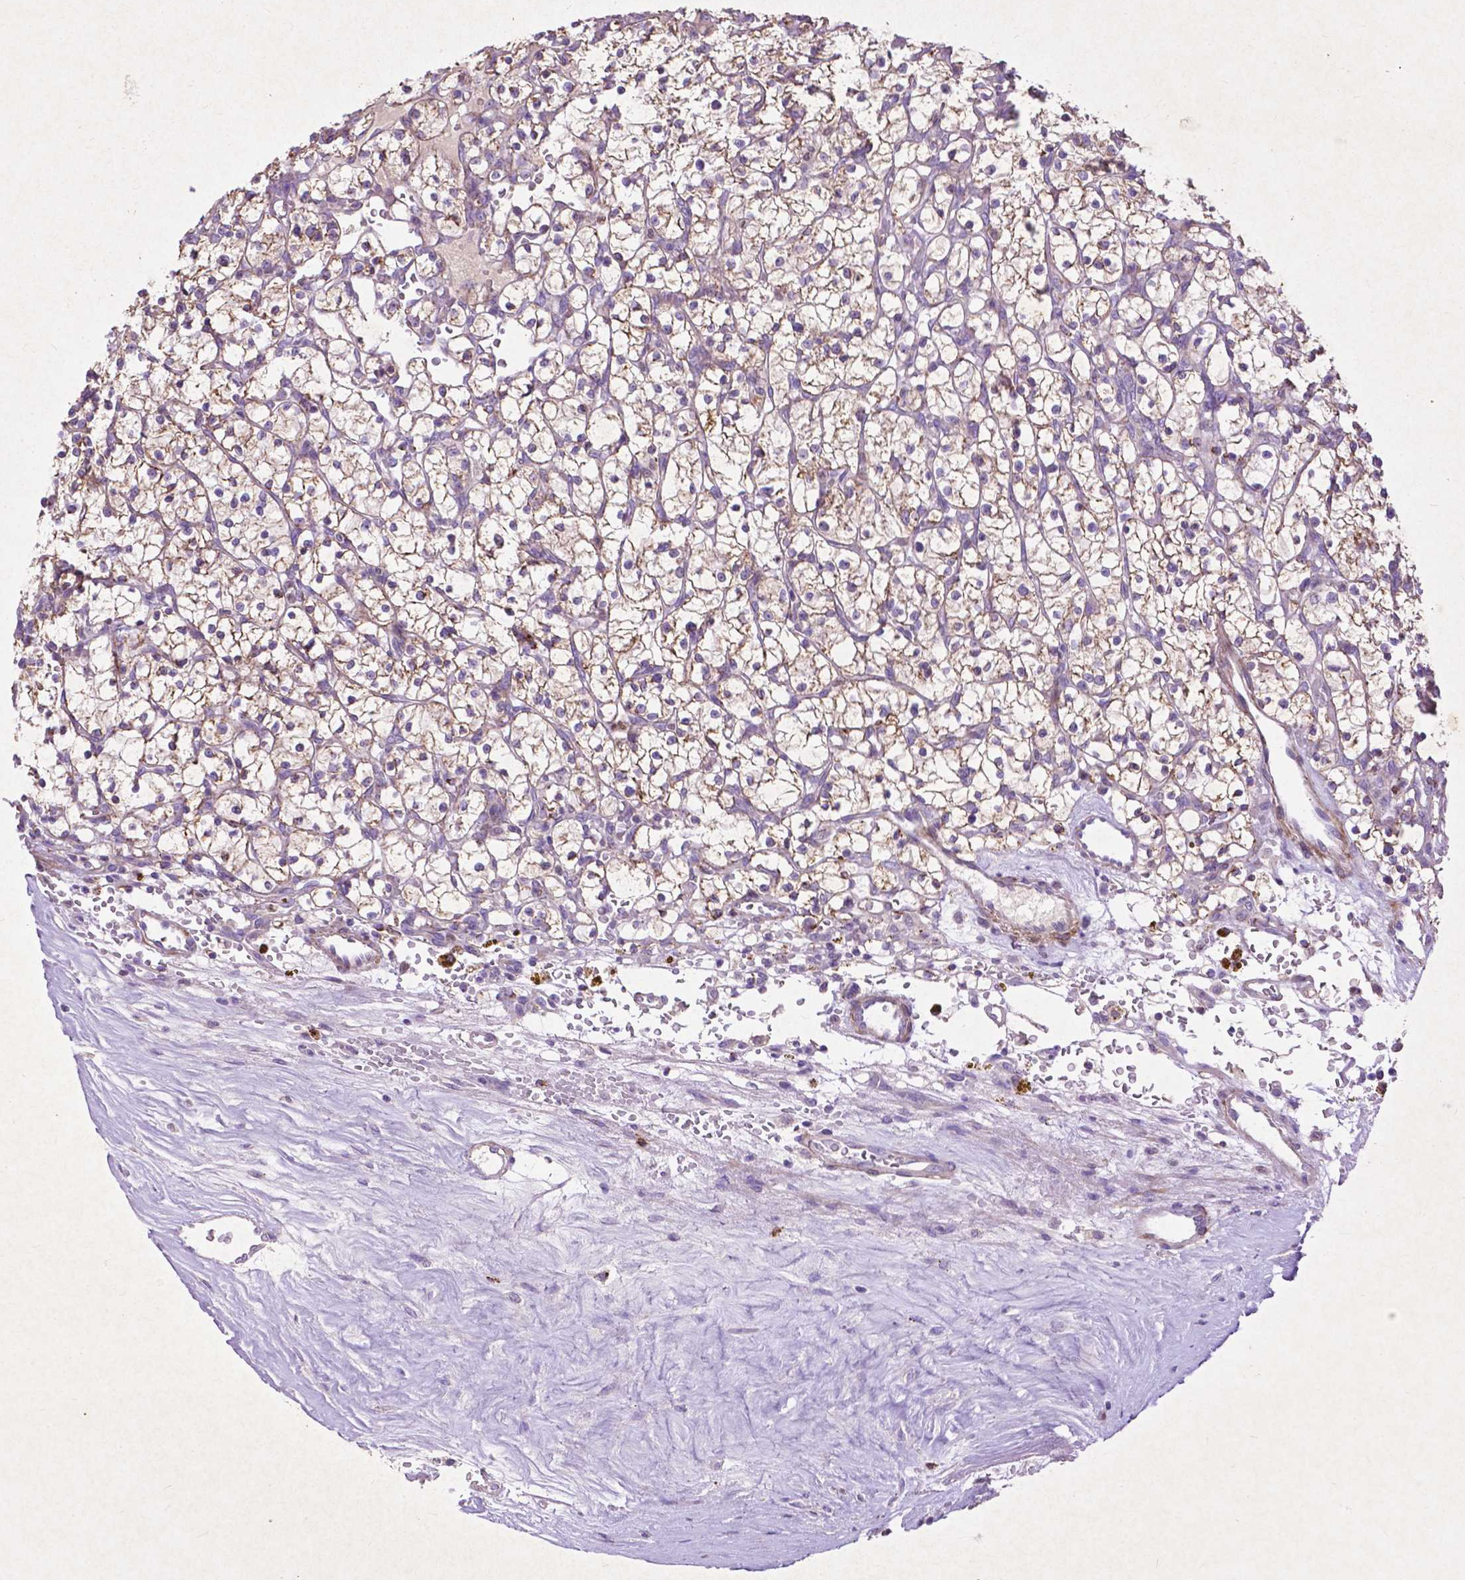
{"staining": {"intensity": "weak", "quantity": "25%-75%", "location": "cytoplasmic/membranous"}, "tissue": "renal cancer", "cell_type": "Tumor cells", "image_type": "cancer", "snomed": [{"axis": "morphology", "description": "Adenocarcinoma, NOS"}, {"axis": "topography", "description": "Kidney"}], "caption": "Protein analysis of renal cancer (adenocarcinoma) tissue reveals weak cytoplasmic/membranous positivity in about 25%-75% of tumor cells.", "gene": "THEGL", "patient": {"sex": "female", "age": 64}}